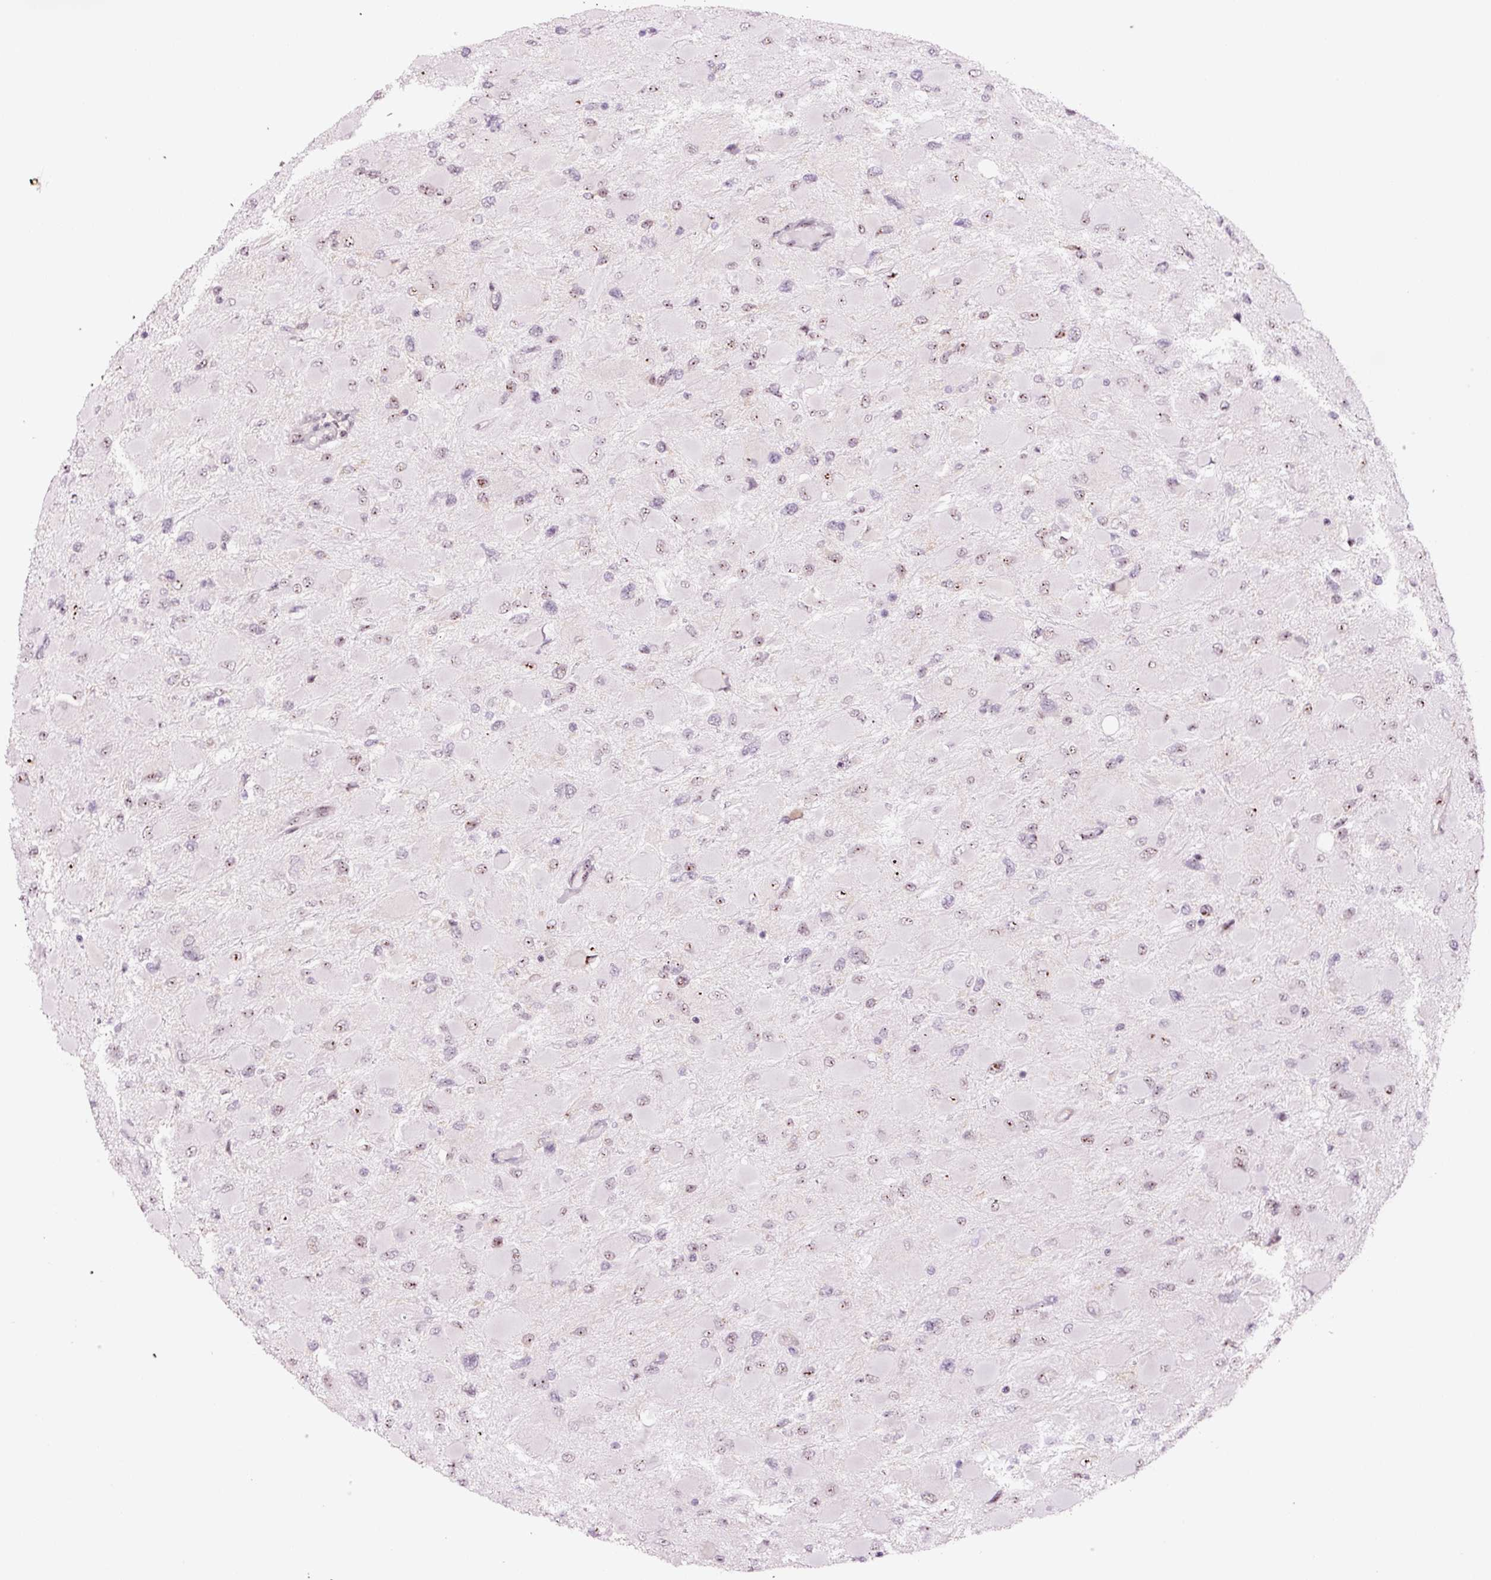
{"staining": {"intensity": "moderate", "quantity": "25%-75%", "location": "nuclear"}, "tissue": "glioma", "cell_type": "Tumor cells", "image_type": "cancer", "snomed": [{"axis": "morphology", "description": "Glioma, malignant, High grade"}, {"axis": "topography", "description": "Cerebral cortex"}], "caption": "Immunohistochemical staining of glioma demonstrates medium levels of moderate nuclear protein staining in approximately 25%-75% of tumor cells.", "gene": "GNL3", "patient": {"sex": "female", "age": 36}}